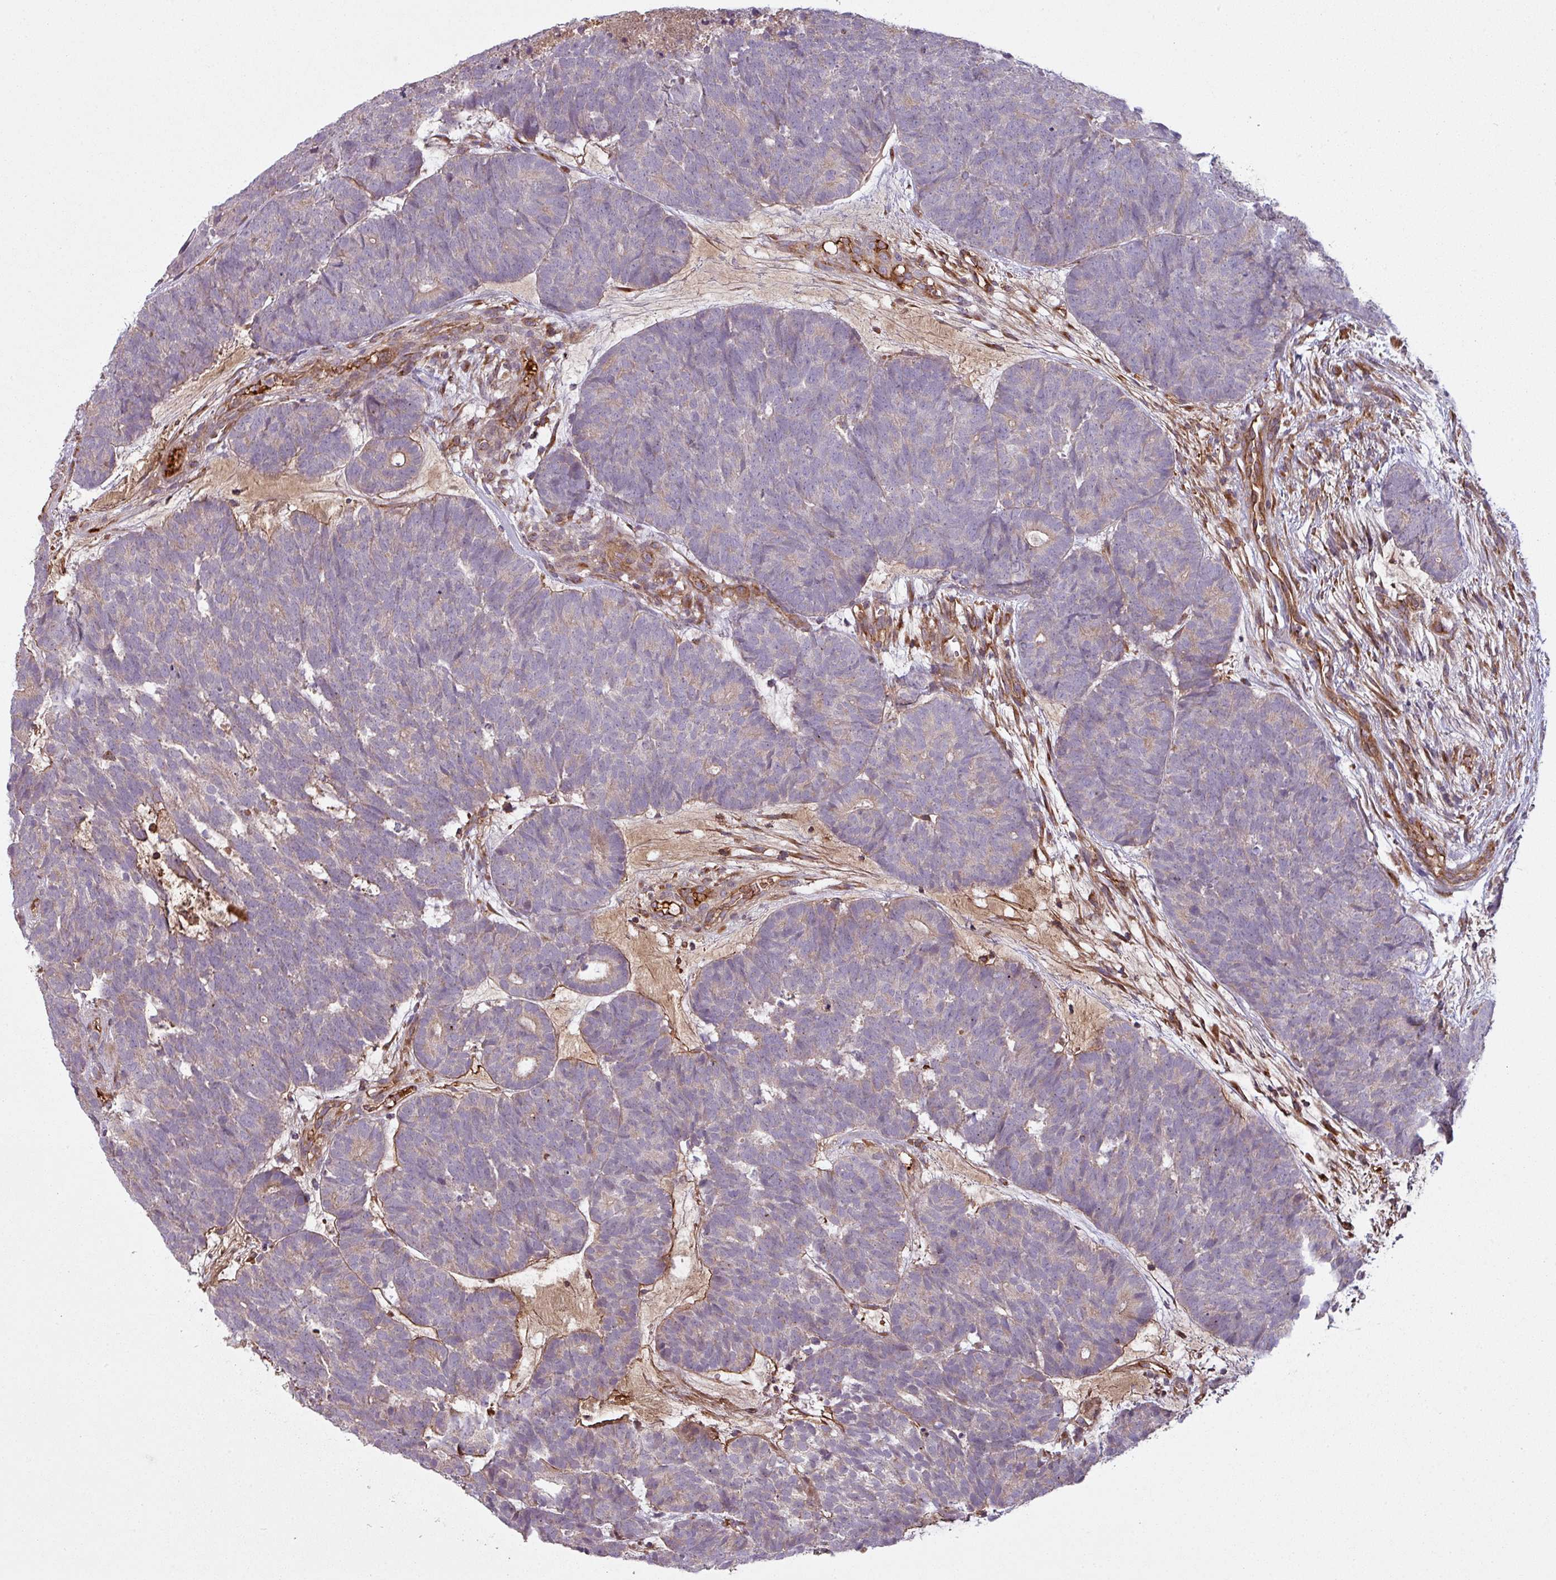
{"staining": {"intensity": "negative", "quantity": "none", "location": "none"}, "tissue": "head and neck cancer", "cell_type": "Tumor cells", "image_type": "cancer", "snomed": [{"axis": "morphology", "description": "Adenocarcinoma, NOS"}, {"axis": "topography", "description": "Head-Neck"}], "caption": "IHC micrograph of adenocarcinoma (head and neck) stained for a protein (brown), which shows no expression in tumor cells.", "gene": "SNRNP25", "patient": {"sex": "female", "age": 81}}